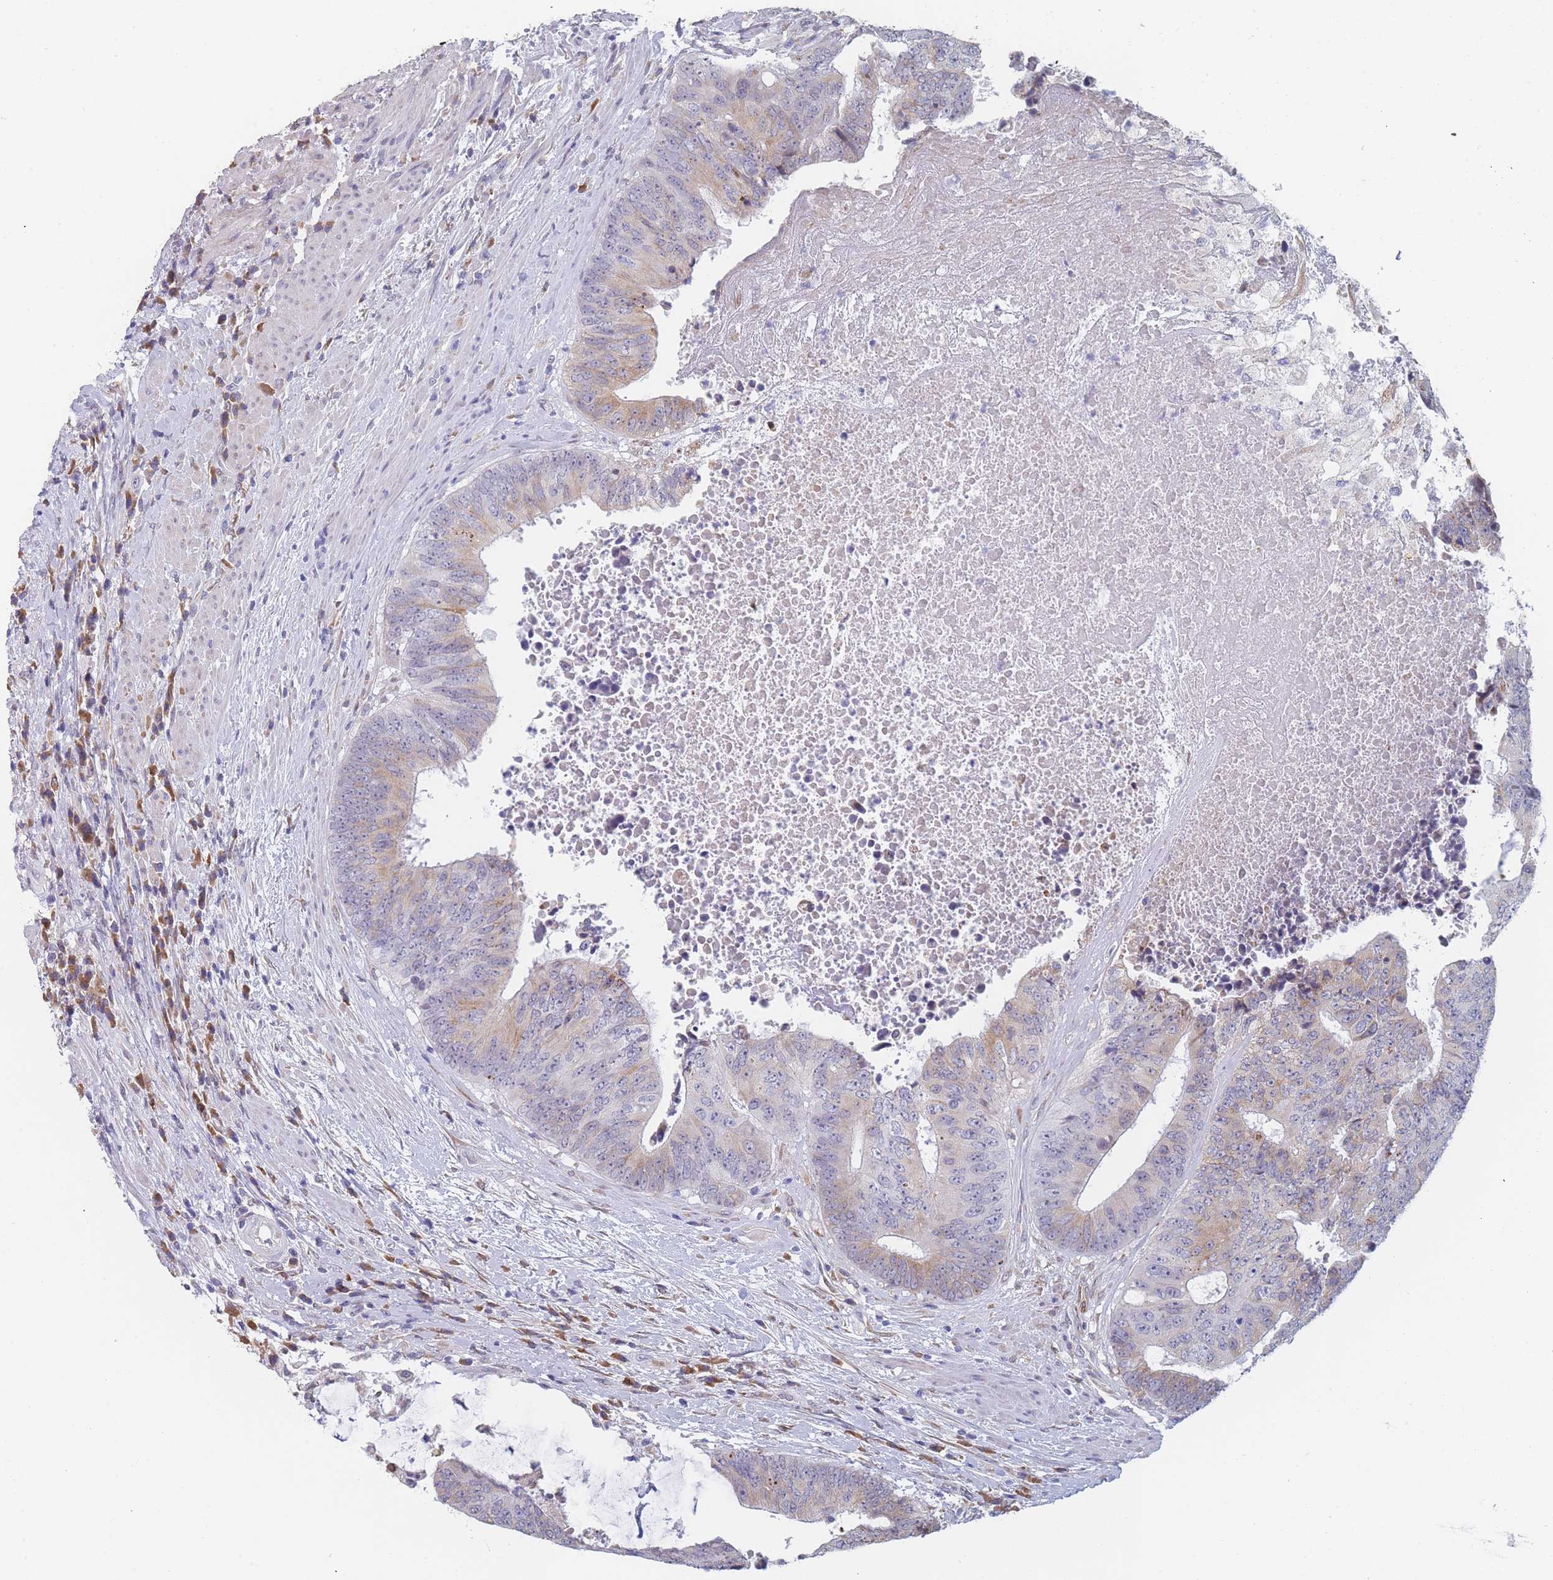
{"staining": {"intensity": "moderate", "quantity": "<25%", "location": "cytoplasmic/membranous"}, "tissue": "colorectal cancer", "cell_type": "Tumor cells", "image_type": "cancer", "snomed": [{"axis": "morphology", "description": "Adenocarcinoma, NOS"}, {"axis": "topography", "description": "Rectum"}], "caption": "Tumor cells demonstrate low levels of moderate cytoplasmic/membranous staining in about <25% of cells in colorectal cancer (adenocarcinoma). (IHC, brightfield microscopy, high magnification).", "gene": "TMED10", "patient": {"sex": "male", "age": 72}}